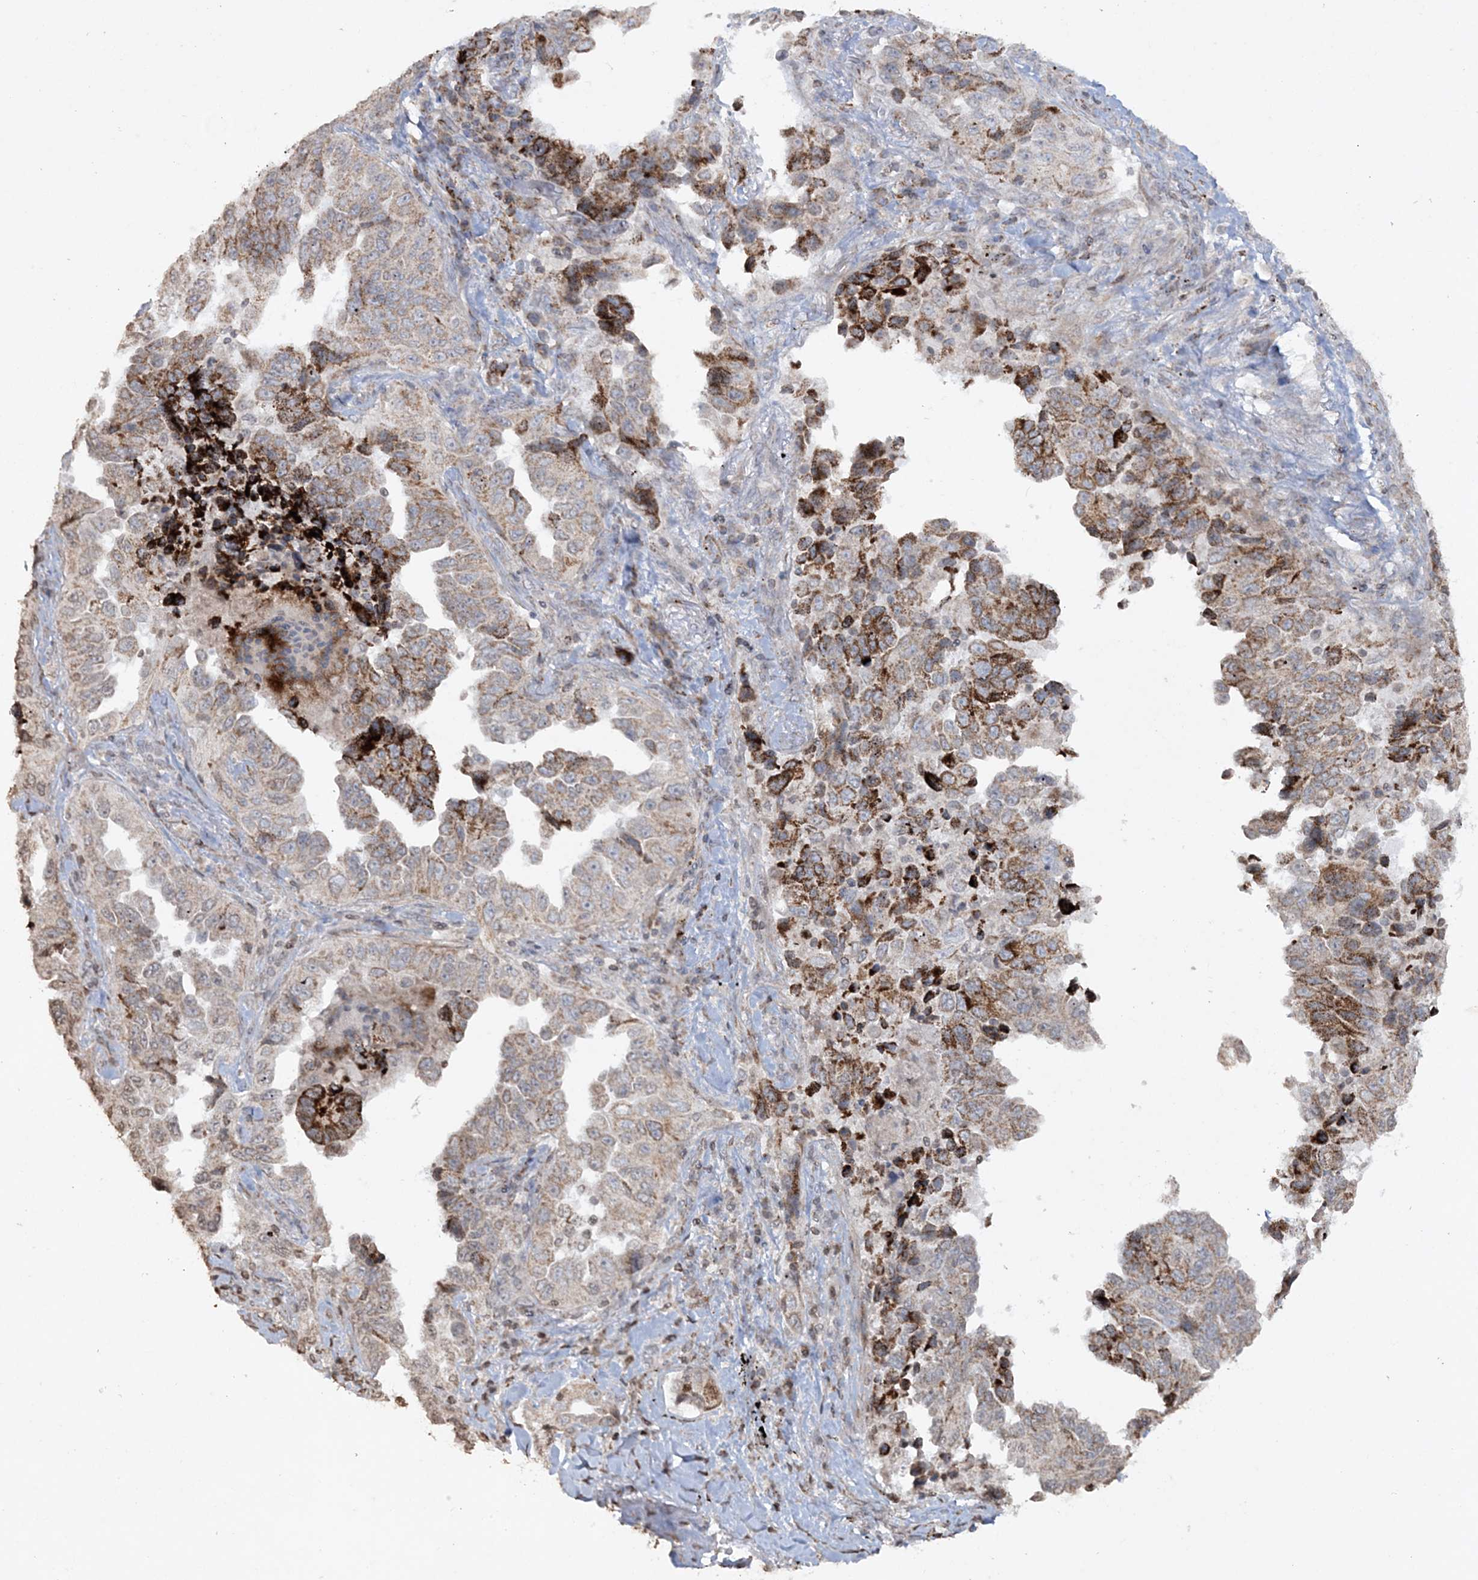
{"staining": {"intensity": "moderate", "quantity": "<25%", "location": "cytoplasmic/membranous"}, "tissue": "lung cancer", "cell_type": "Tumor cells", "image_type": "cancer", "snomed": [{"axis": "morphology", "description": "Adenocarcinoma, NOS"}, {"axis": "topography", "description": "Lung"}], "caption": "A photomicrograph of adenocarcinoma (lung) stained for a protein demonstrates moderate cytoplasmic/membranous brown staining in tumor cells.", "gene": "TTC7A", "patient": {"sex": "female", "age": 51}}